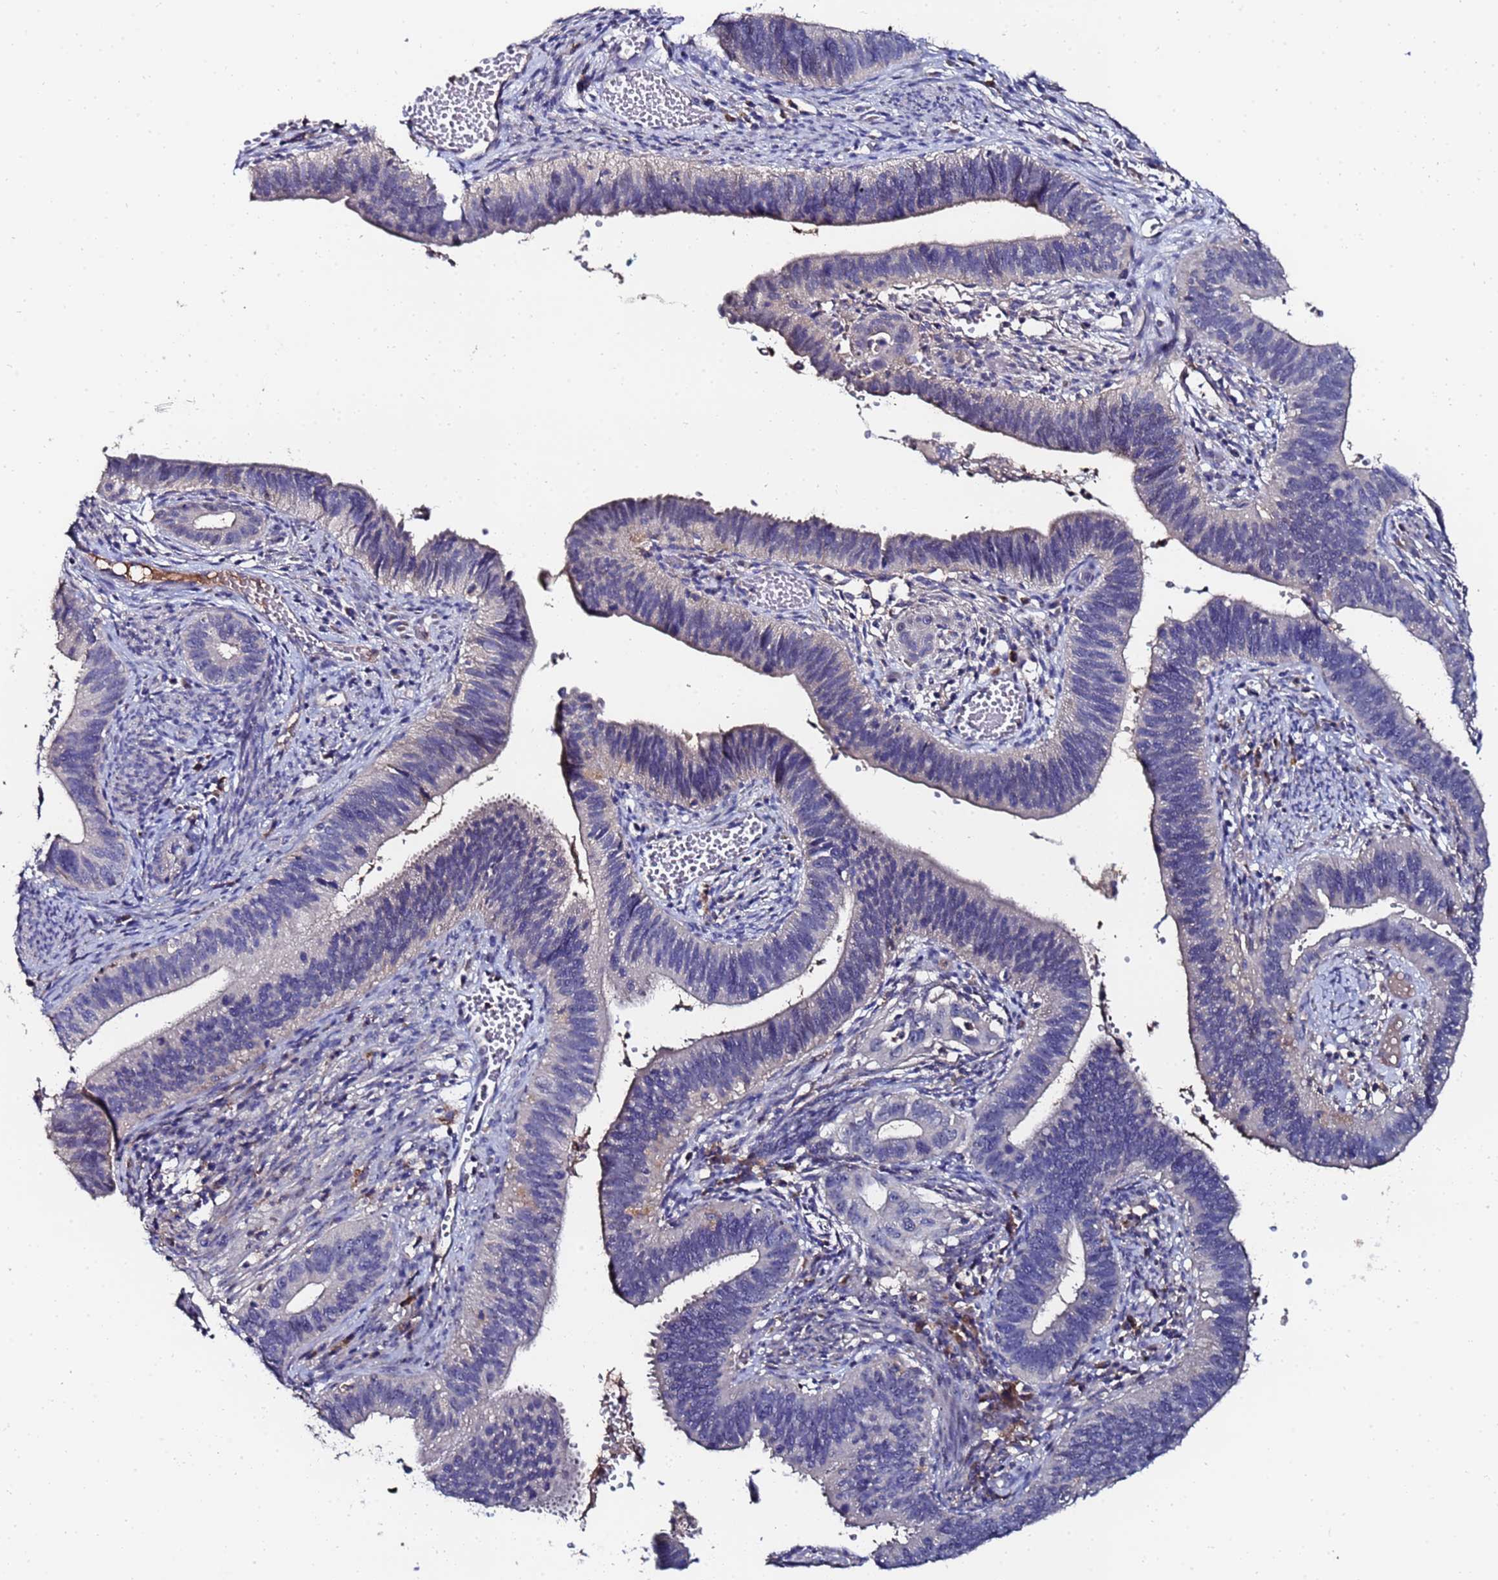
{"staining": {"intensity": "weak", "quantity": "<25%", "location": "cytoplasmic/membranous"}, "tissue": "cervical cancer", "cell_type": "Tumor cells", "image_type": "cancer", "snomed": [{"axis": "morphology", "description": "Adenocarcinoma, NOS"}, {"axis": "topography", "description": "Cervix"}], "caption": "The micrograph displays no staining of tumor cells in cervical cancer (adenocarcinoma).", "gene": "TCP10L", "patient": {"sex": "female", "age": 42}}